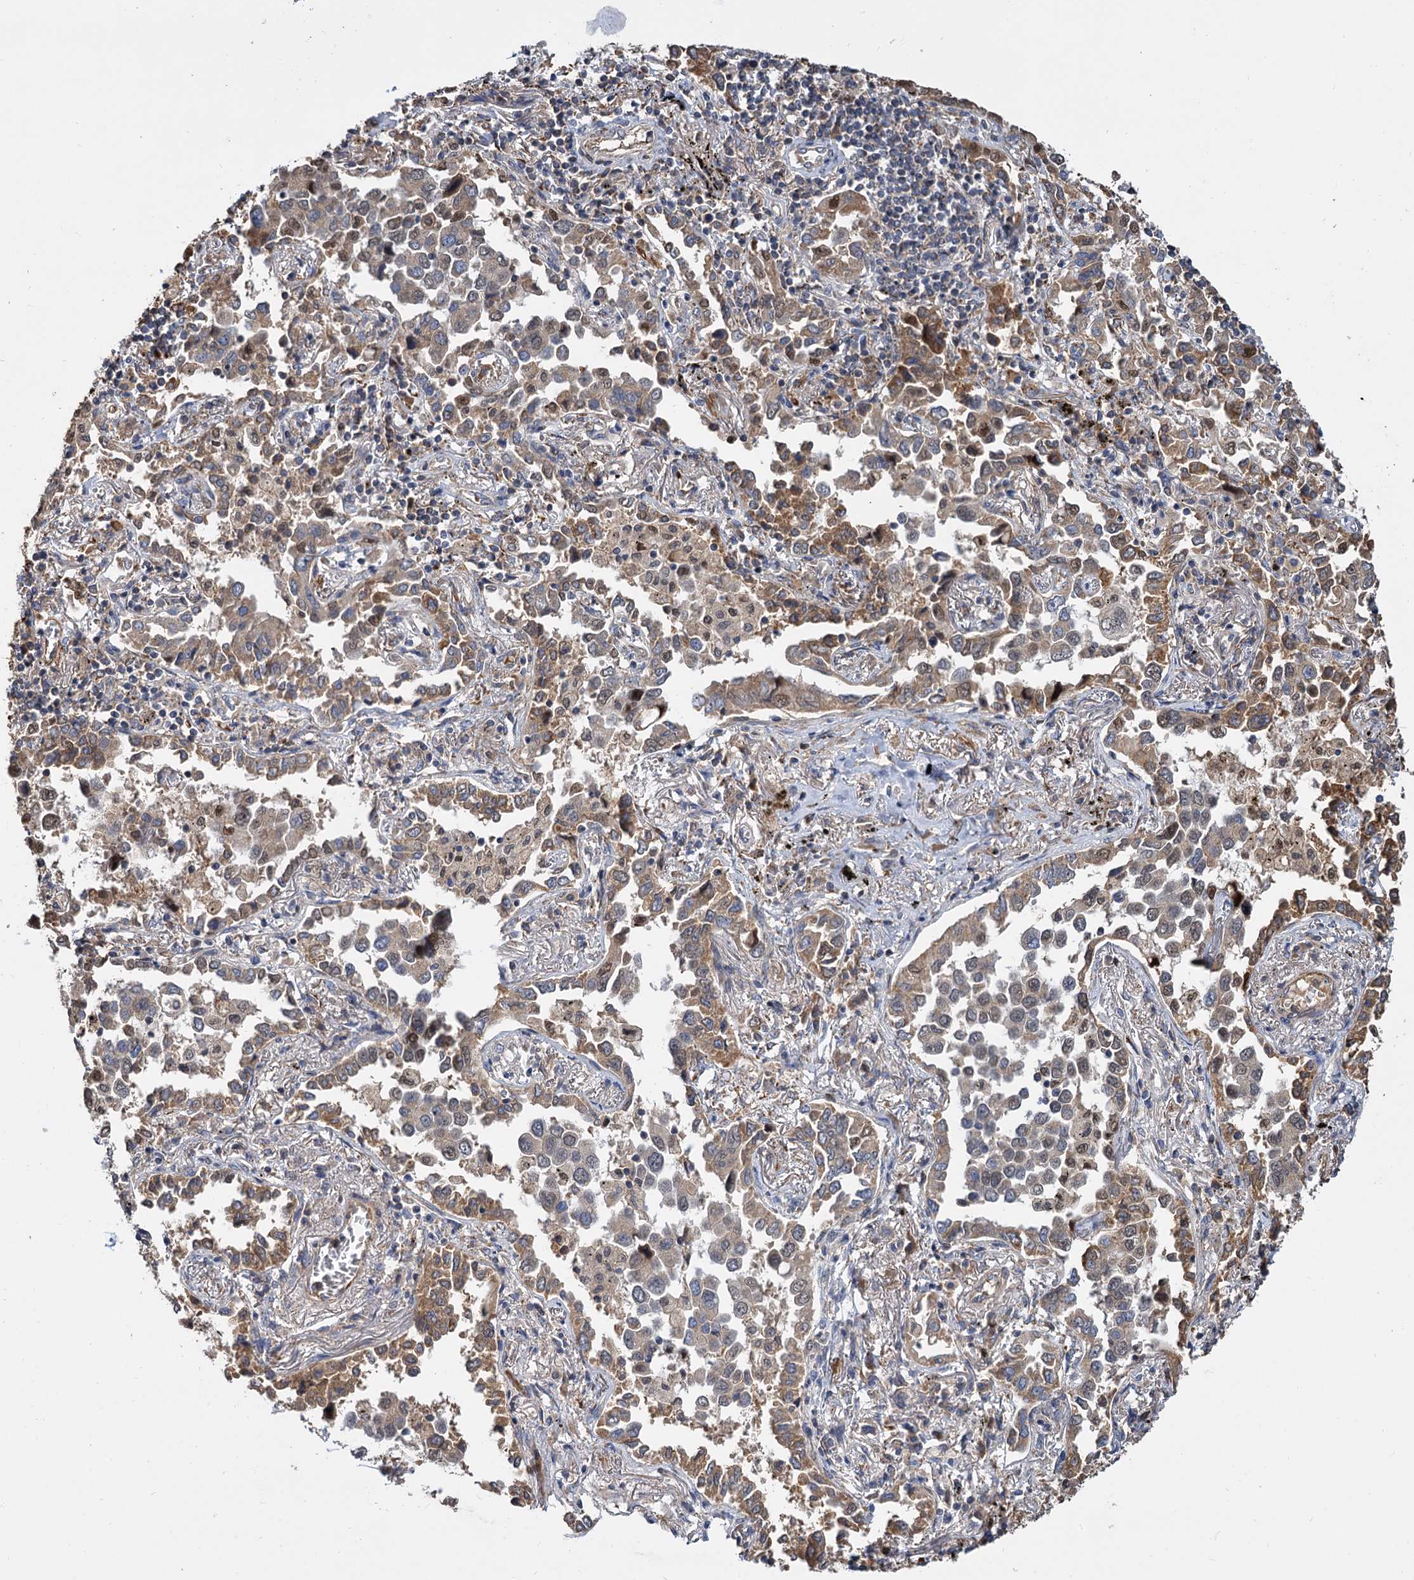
{"staining": {"intensity": "moderate", "quantity": ">75%", "location": "cytoplasmic/membranous"}, "tissue": "lung cancer", "cell_type": "Tumor cells", "image_type": "cancer", "snomed": [{"axis": "morphology", "description": "Adenocarcinoma, NOS"}, {"axis": "topography", "description": "Lung"}], "caption": "The histopathology image displays staining of lung adenocarcinoma, revealing moderate cytoplasmic/membranous protein expression (brown color) within tumor cells.", "gene": "ALKBH7", "patient": {"sex": "male", "age": 67}}